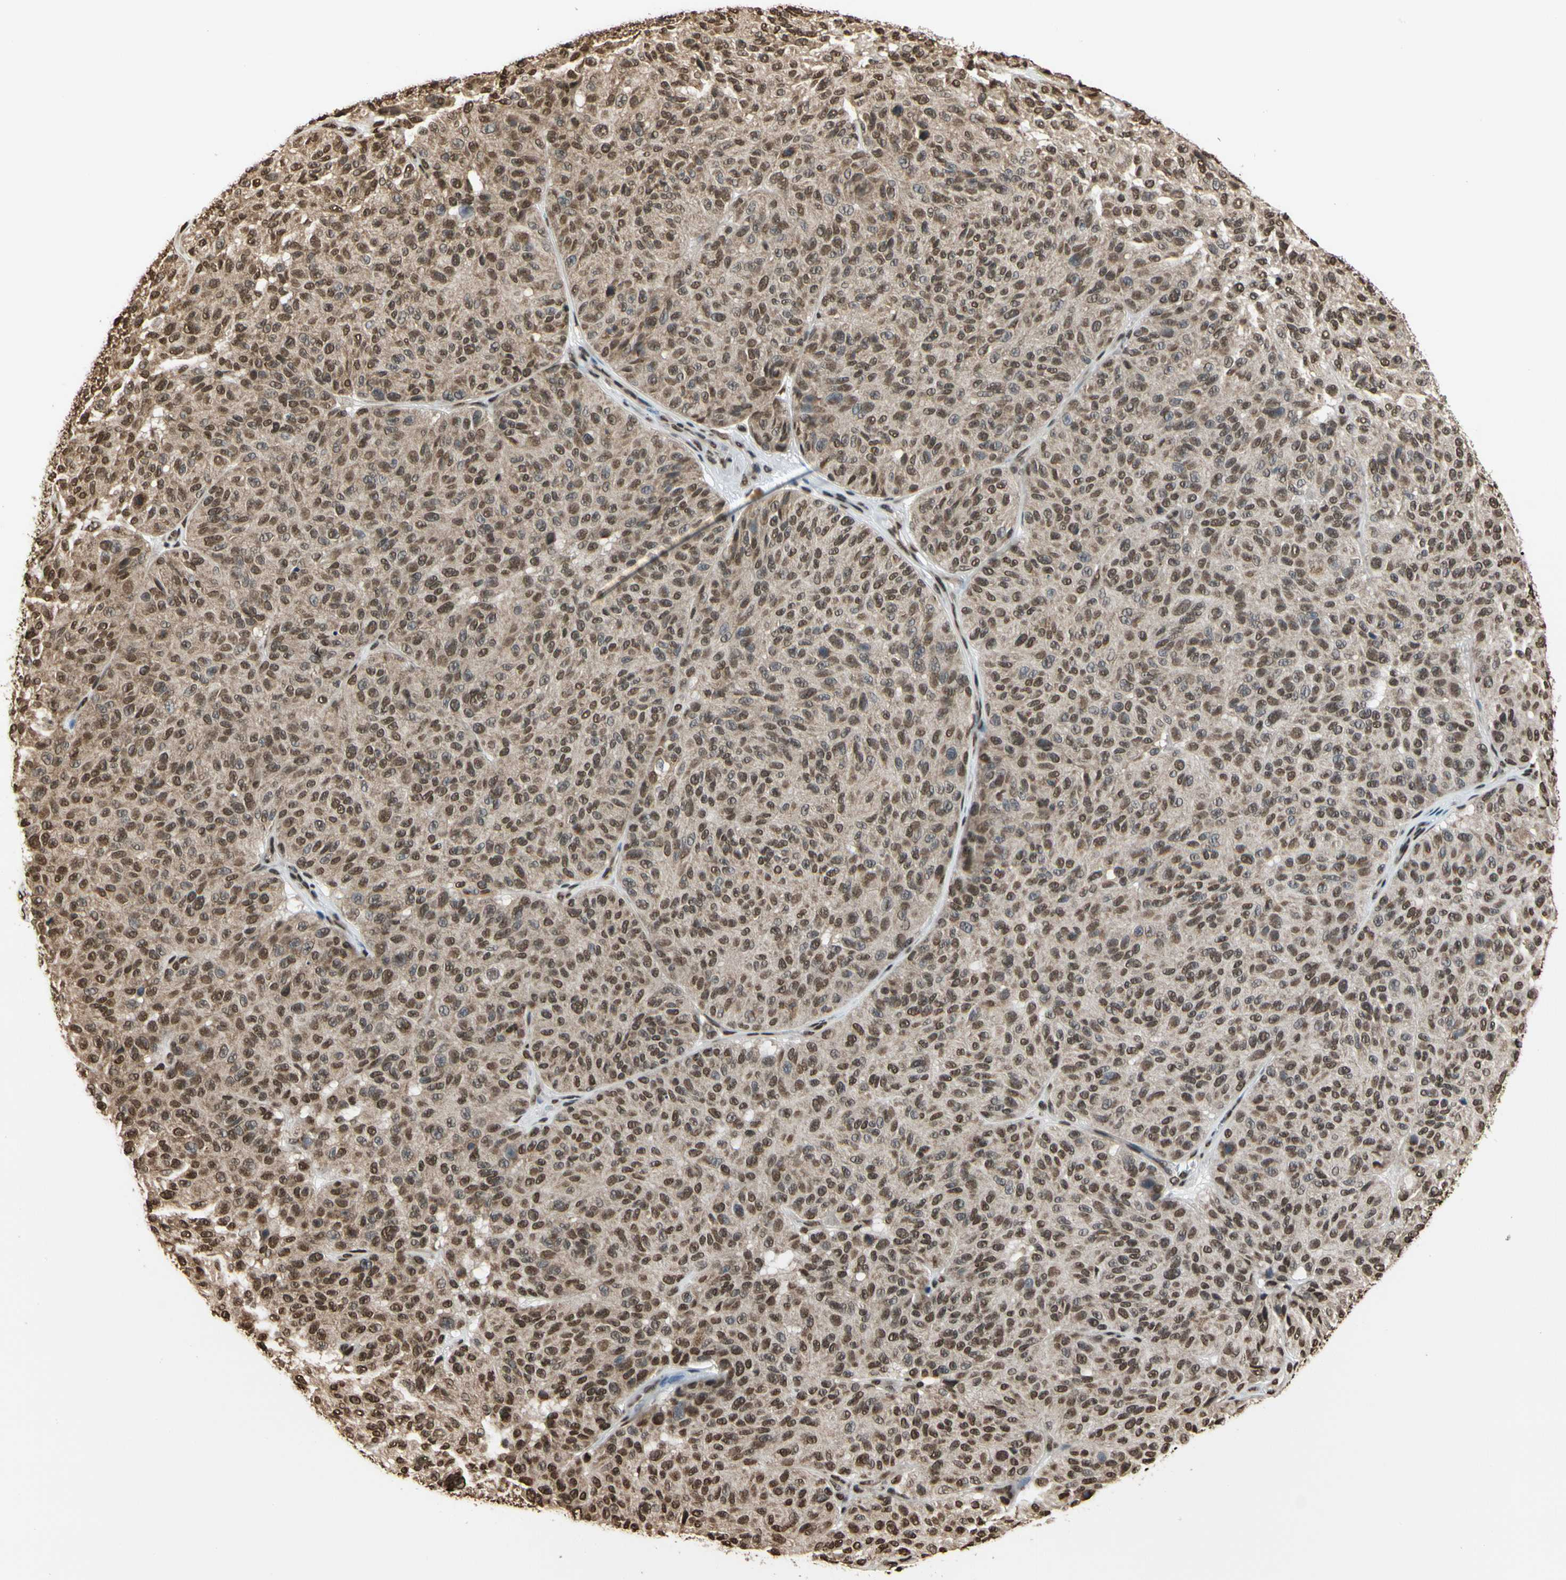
{"staining": {"intensity": "moderate", "quantity": ">75%", "location": "cytoplasmic/membranous,nuclear"}, "tissue": "melanoma", "cell_type": "Tumor cells", "image_type": "cancer", "snomed": [{"axis": "morphology", "description": "Malignant melanoma, NOS"}, {"axis": "topography", "description": "Skin"}], "caption": "This is a micrograph of immunohistochemistry staining of melanoma, which shows moderate expression in the cytoplasmic/membranous and nuclear of tumor cells.", "gene": "HNRNPK", "patient": {"sex": "female", "age": 46}}